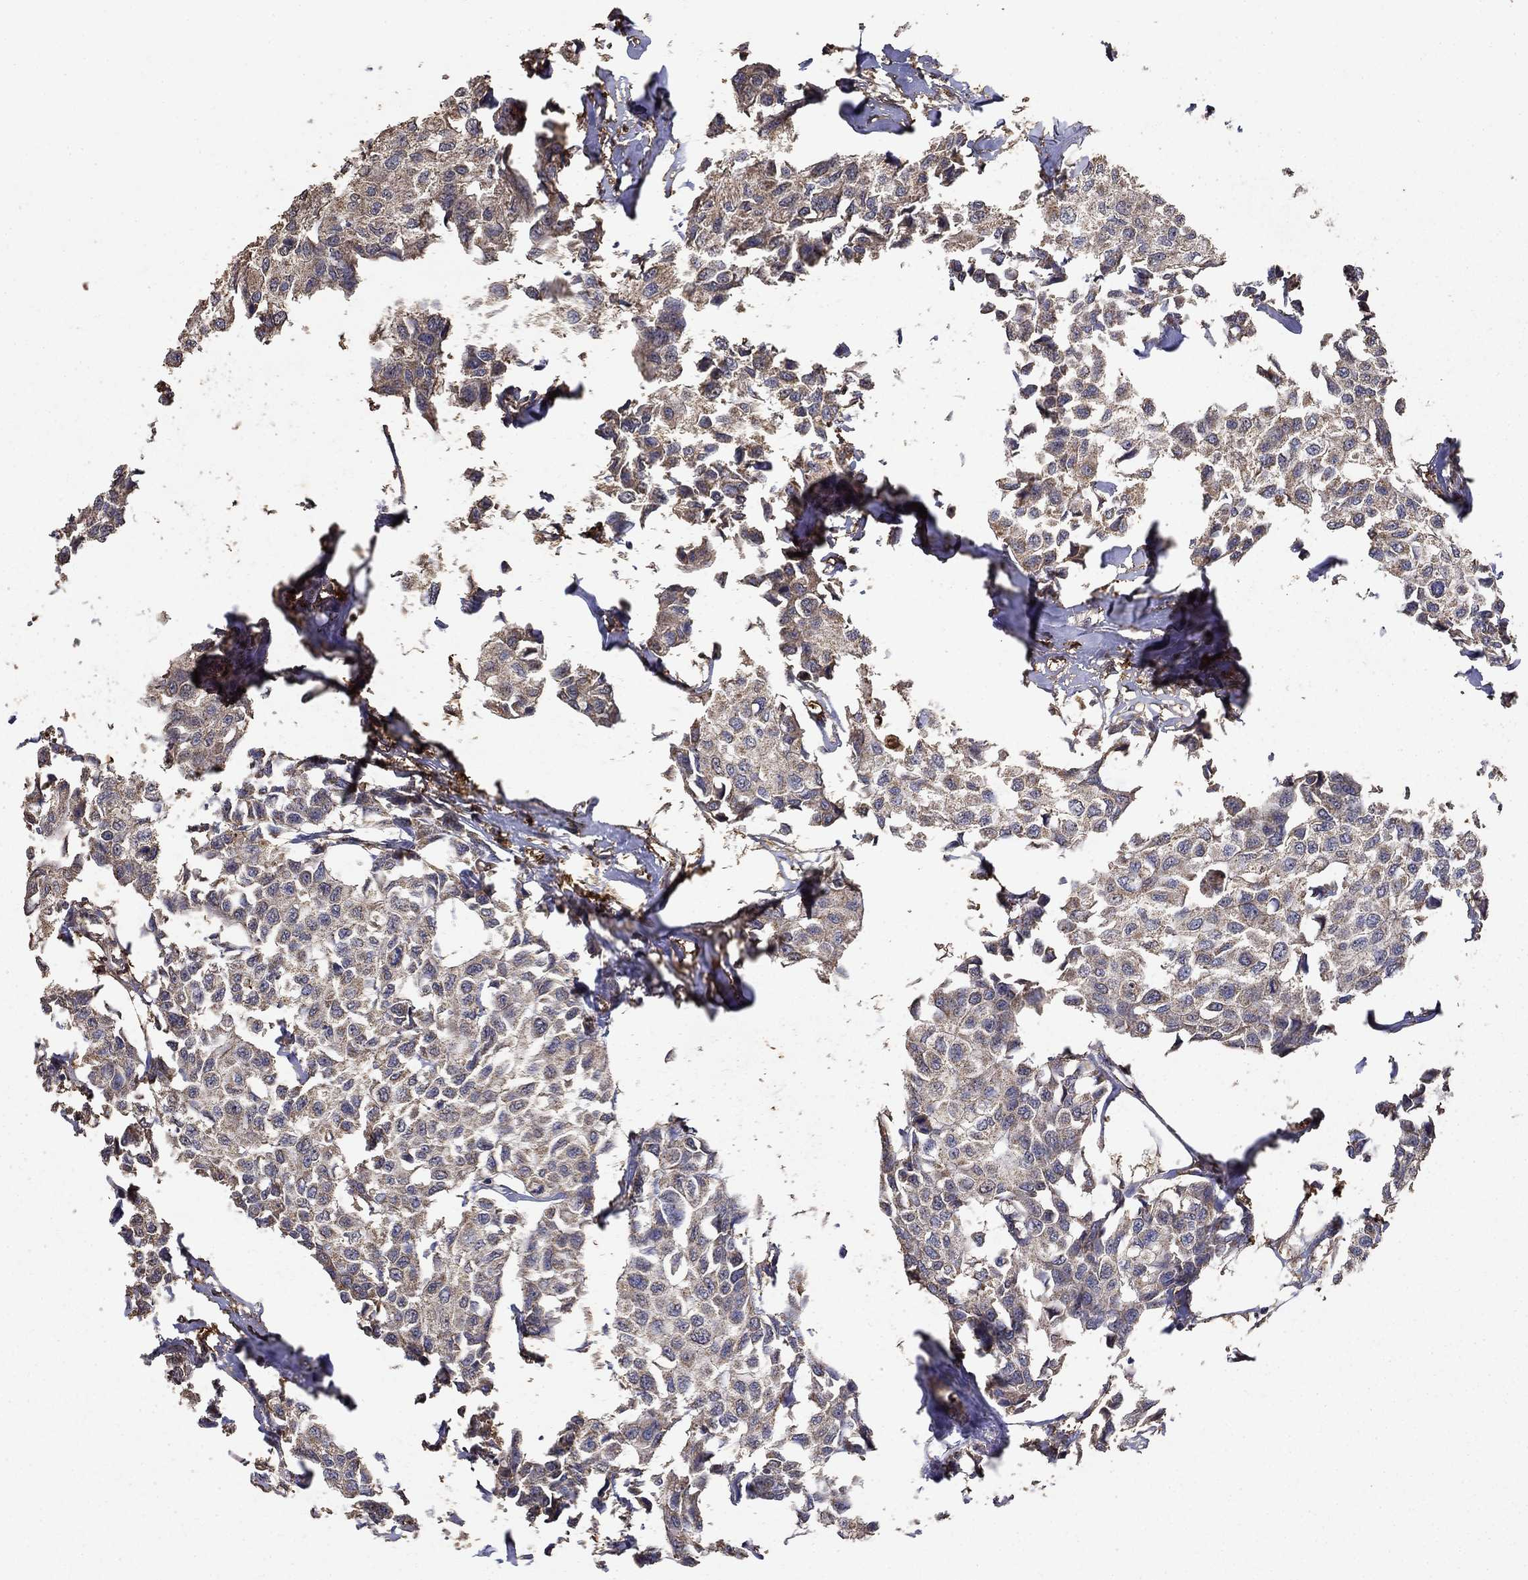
{"staining": {"intensity": "negative", "quantity": "none", "location": "none"}, "tissue": "breast cancer", "cell_type": "Tumor cells", "image_type": "cancer", "snomed": [{"axis": "morphology", "description": "Duct carcinoma"}, {"axis": "topography", "description": "Breast"}], "caption": "Tumor cells show no significant positivity in breast cancer (infiltrating ductal carcinoma).", "gene": "IFRD1", "patient": {"sex": "female", "age": 80}}